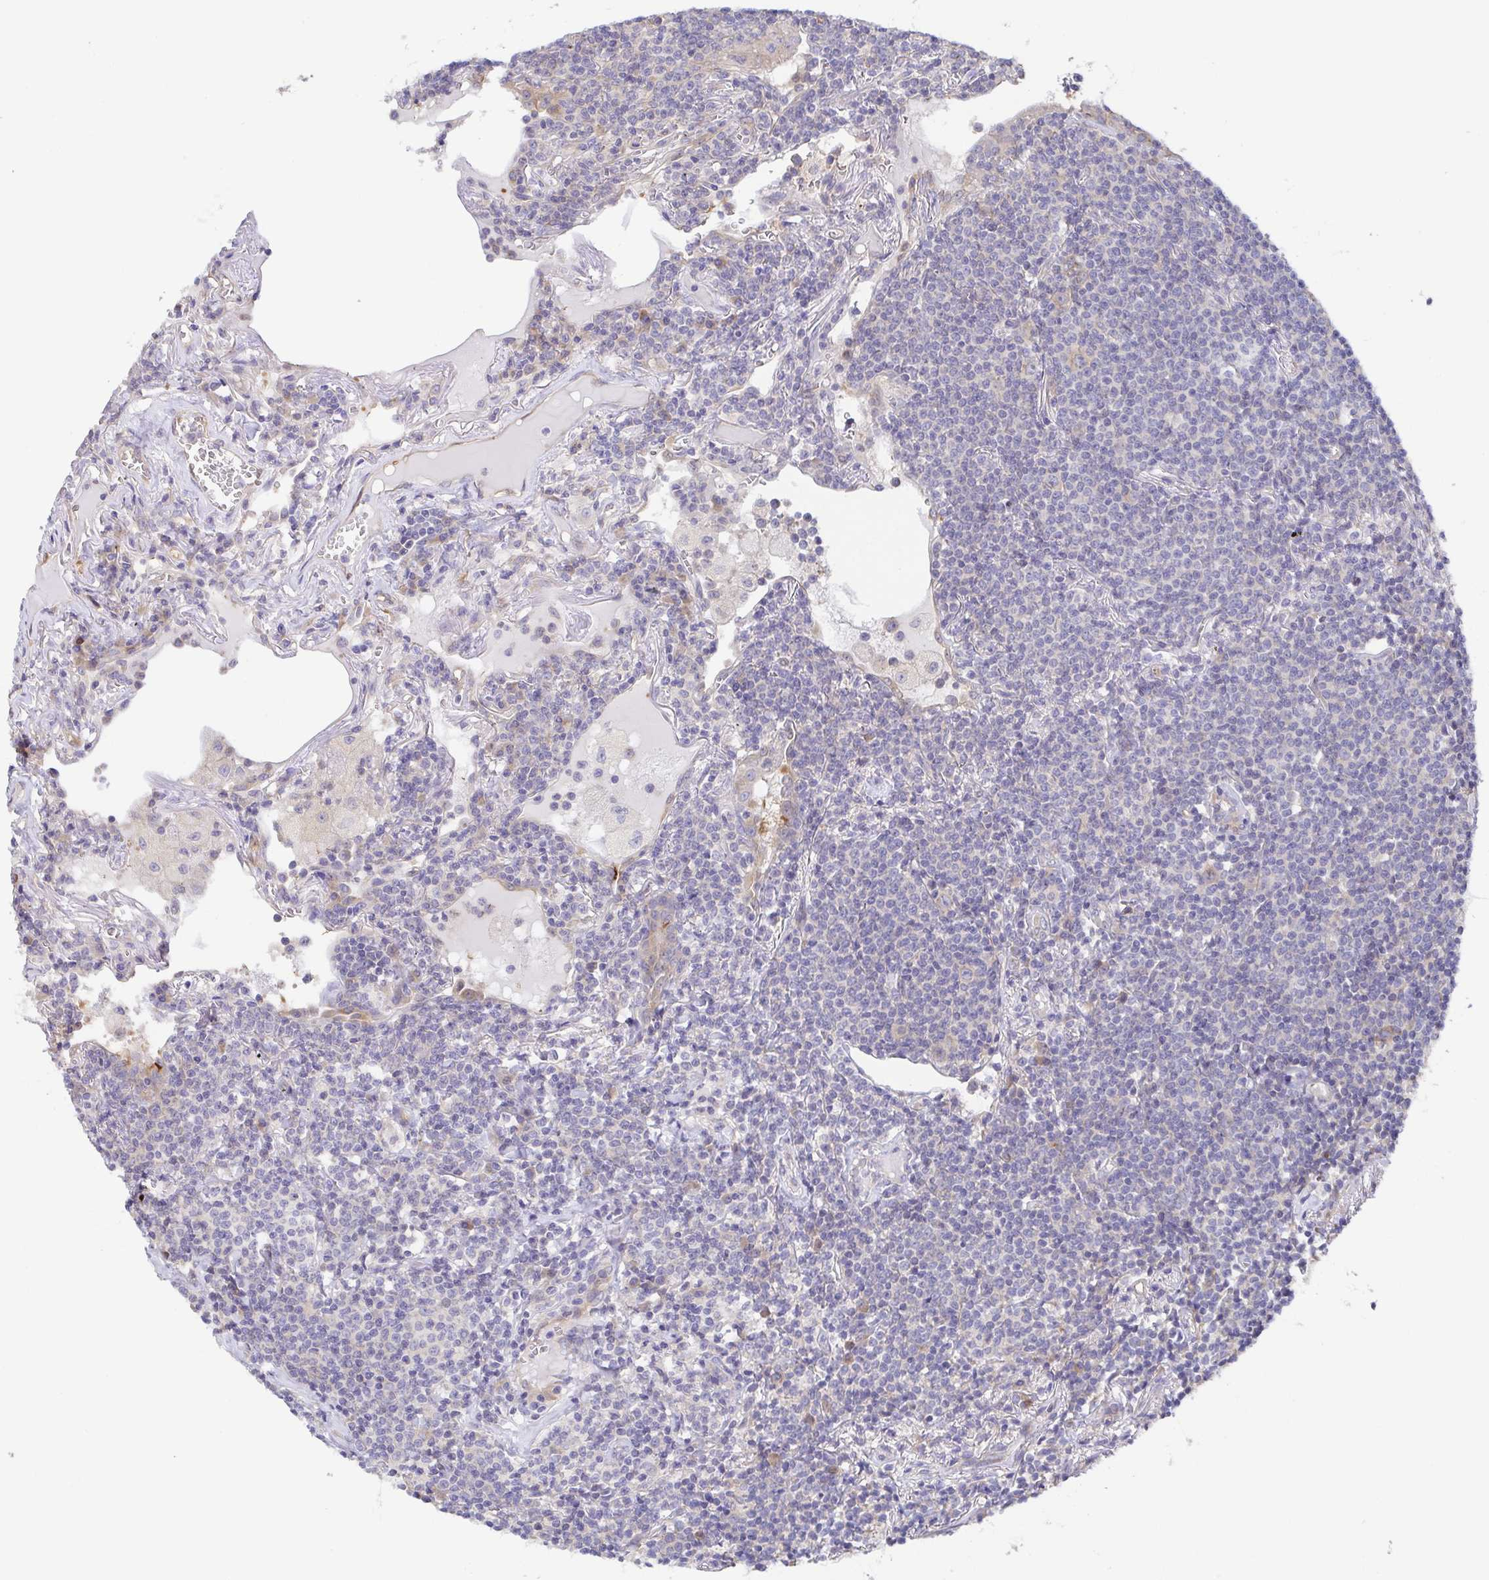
{"staining": {"intensity": "negative", "quantity": "none", "location": "none"}, "tissue": "lymphoma", "cell_type": "Tumor cells", "image_type": "cancer", "snomed": [{"axis": "morphology", "description": "Malignant lymphoma, non-Hodgkin's type, Low grade"}, {"axis": "topography", "description": "Lung"}], "caption": "A high-resolution photomicrograph shows immunohistochemistry staining of low-grade malignant lymphoma, non-Hodgkin's type, which displays no significant staining in tumor cells. Brightfield microscopy of immunohistochemistry (IHC) stained with DAB (brown) and hematoxylin (blue), captured at high magnification.", "gene": "EIF3D", "patient": {"sex": "female", "age": 71}}